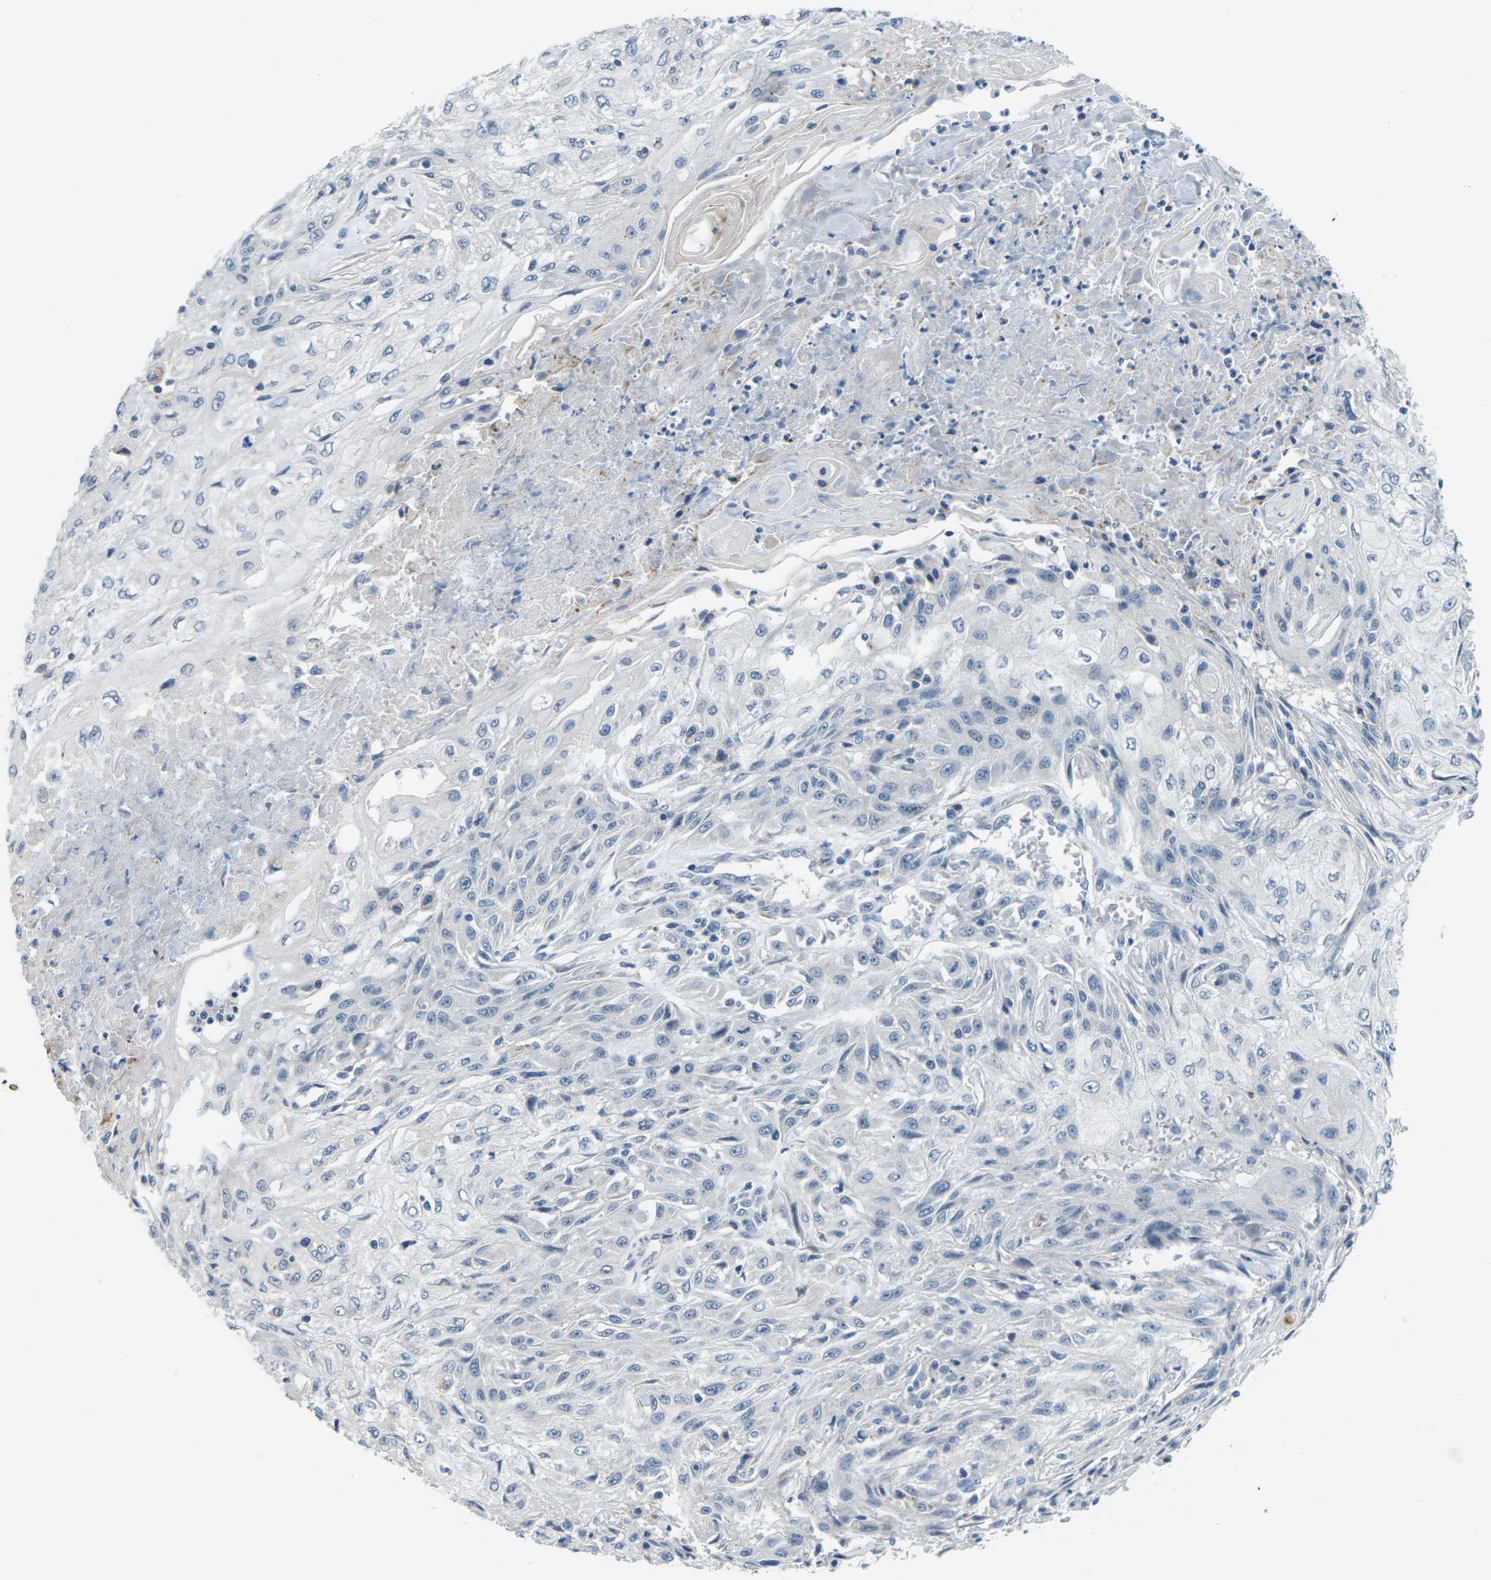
{"staining": {"intensity": "negative", "quantity": "none", "location": "none"}, "tissue": "skin cancer", "cell_type": "Tumor cells", "image_type": "cancer", "snomed": [{"axis": "morphology", "description": "Squamous cell carcinoma, NOS"}, {"axis": "topography", "description": "Skin"}], "caption": "This is a image of IHC staining of skin squamous cell carcinoma, which shows no staining in tumor cells.", "gene": "SLC13A3", "patient": {"sex": "male", "age": 75}}